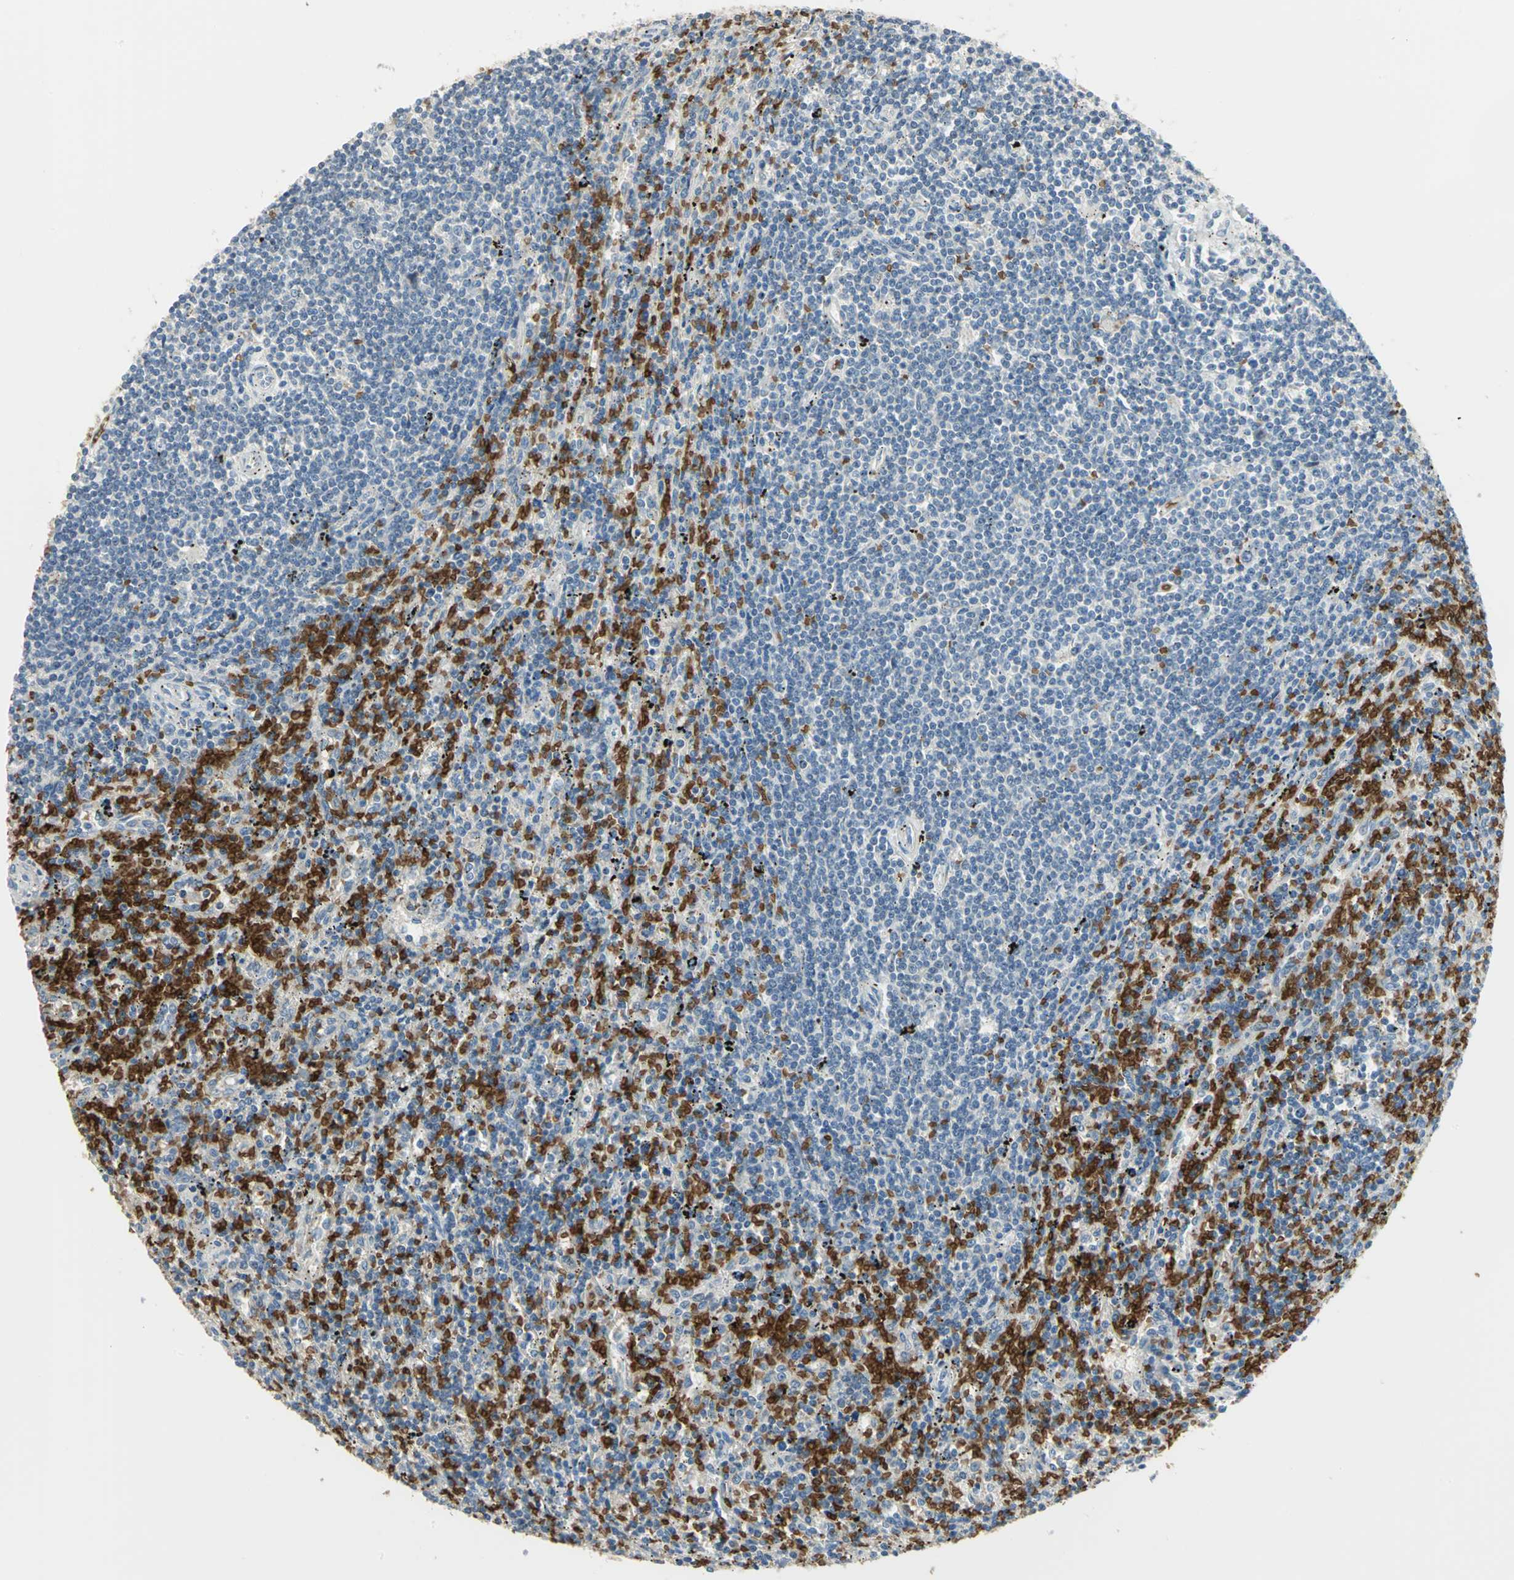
{"staining": {"intensity": "negative", "quantity": "none", "location": "none"}, "tissue": "lymphoma", "cell_type": "Tumor cells", "image_type": "cancer", "snomed": [{"axis": "morphology", "description": "Malignant lymphoma, non-Hodgkin's type, Low grade"}, {"axis": "topography", "description": "Spleen"}], "caption": "High magnification brightfield microscopy of low-grade malignant lymphoma, non-Hodgkin's type stained with DAB (3,3'-diaminobenzidine) (brown) and counterstained with hematoxylin (blue): tumor cells show no significant positivity.", "gene": "ANK1", "patient": {"sex": "male", "age": 76}}